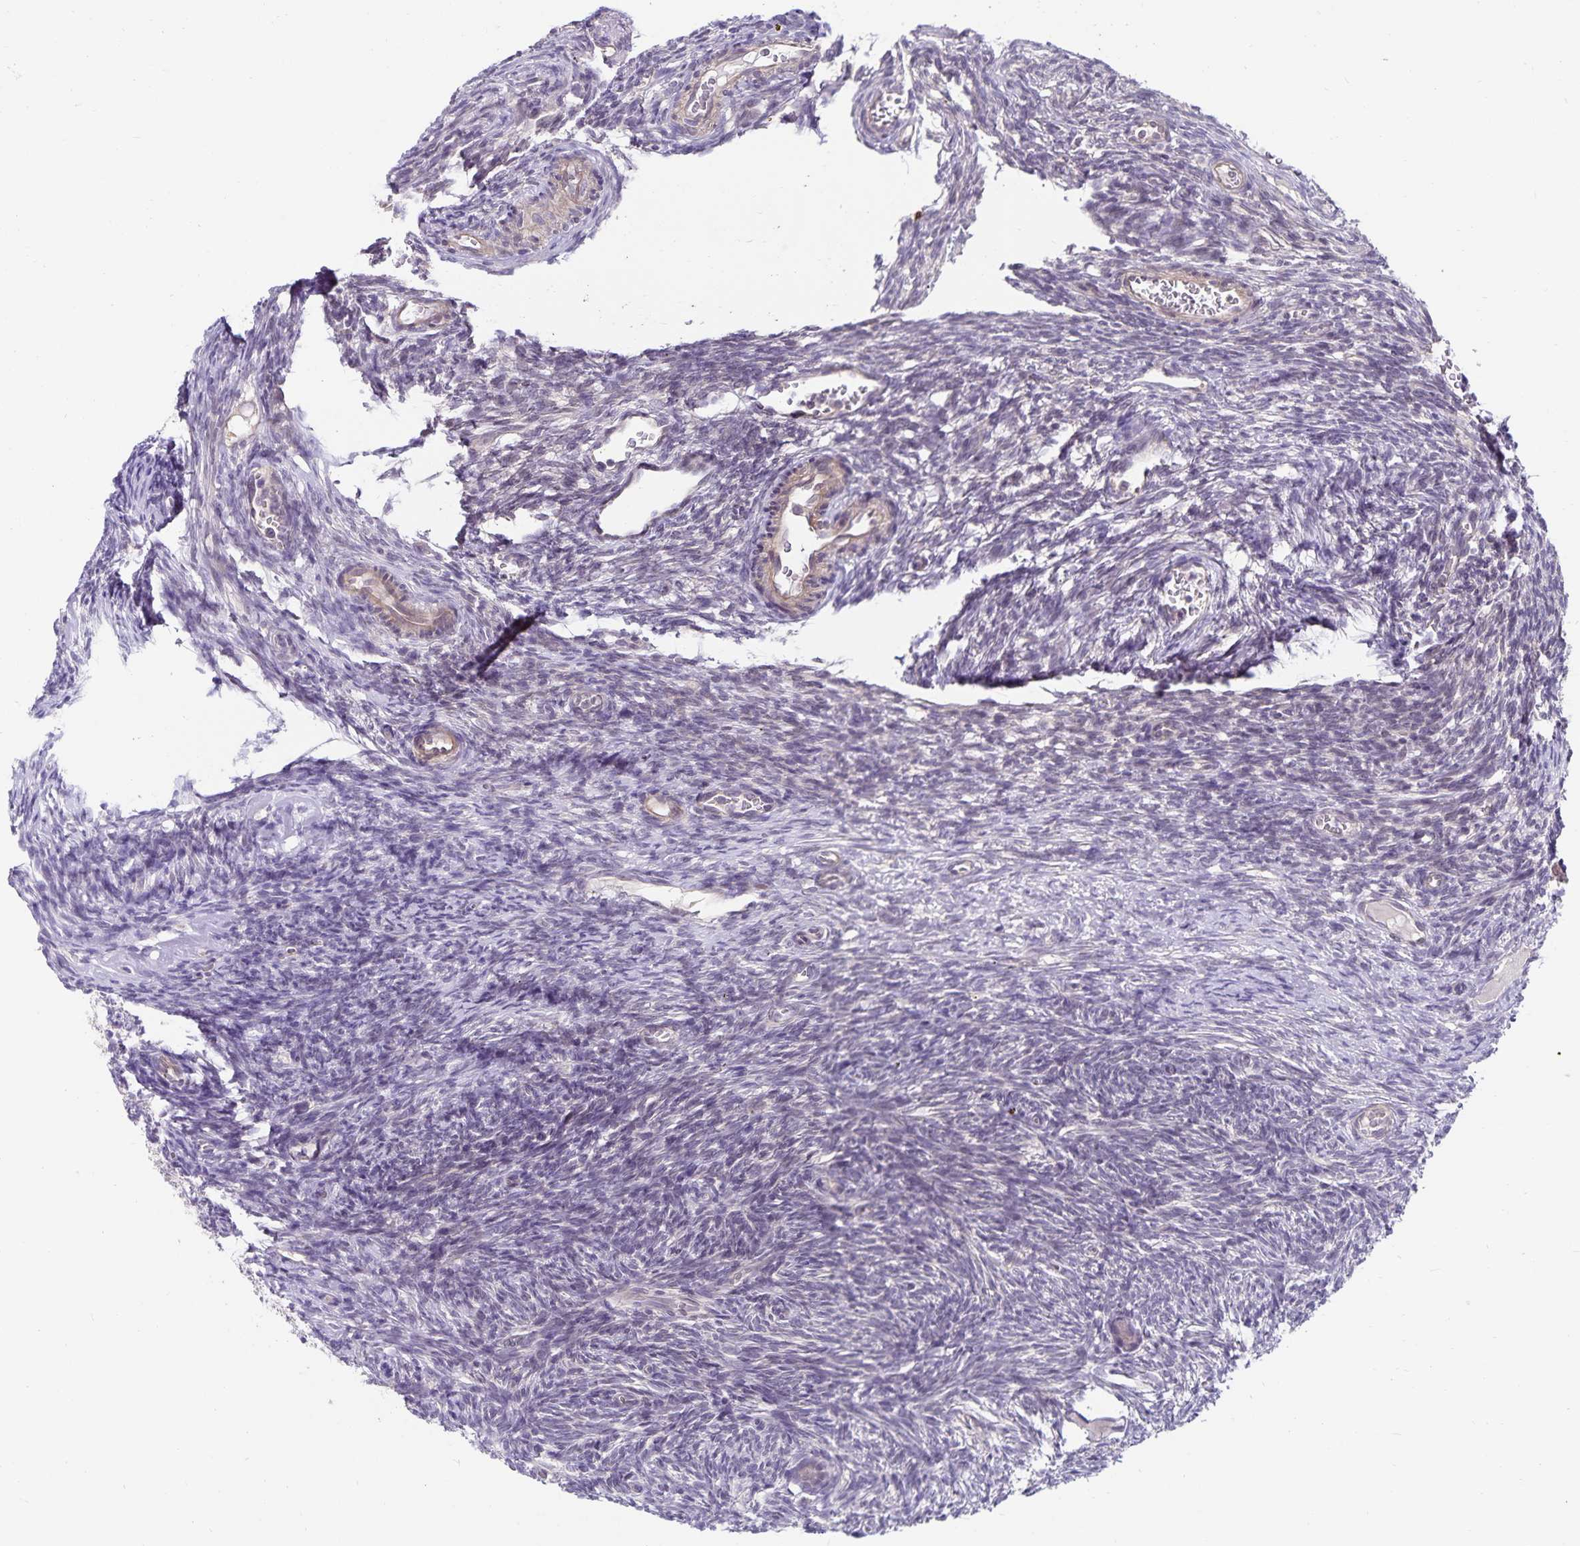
{"staining": {"intensity": "negative", "quantity": "none", "location": "none"}, "tissue": "ovary", "cell_type": "Follicle cells", "image_type": "normal", "snomed": [{"axis": "morphology", "description": "Normal tissue, NOS"}, {"axis": "topography", "description": "Ovary"}], "caption": "Follicle cells show no significant protein positivity in unremarkable ovary. (Immunohistochemistry, brightfield microscopy, high magnification).", "gene": "CDKN2B", "patient": {"sex": "female", "age": 34}}